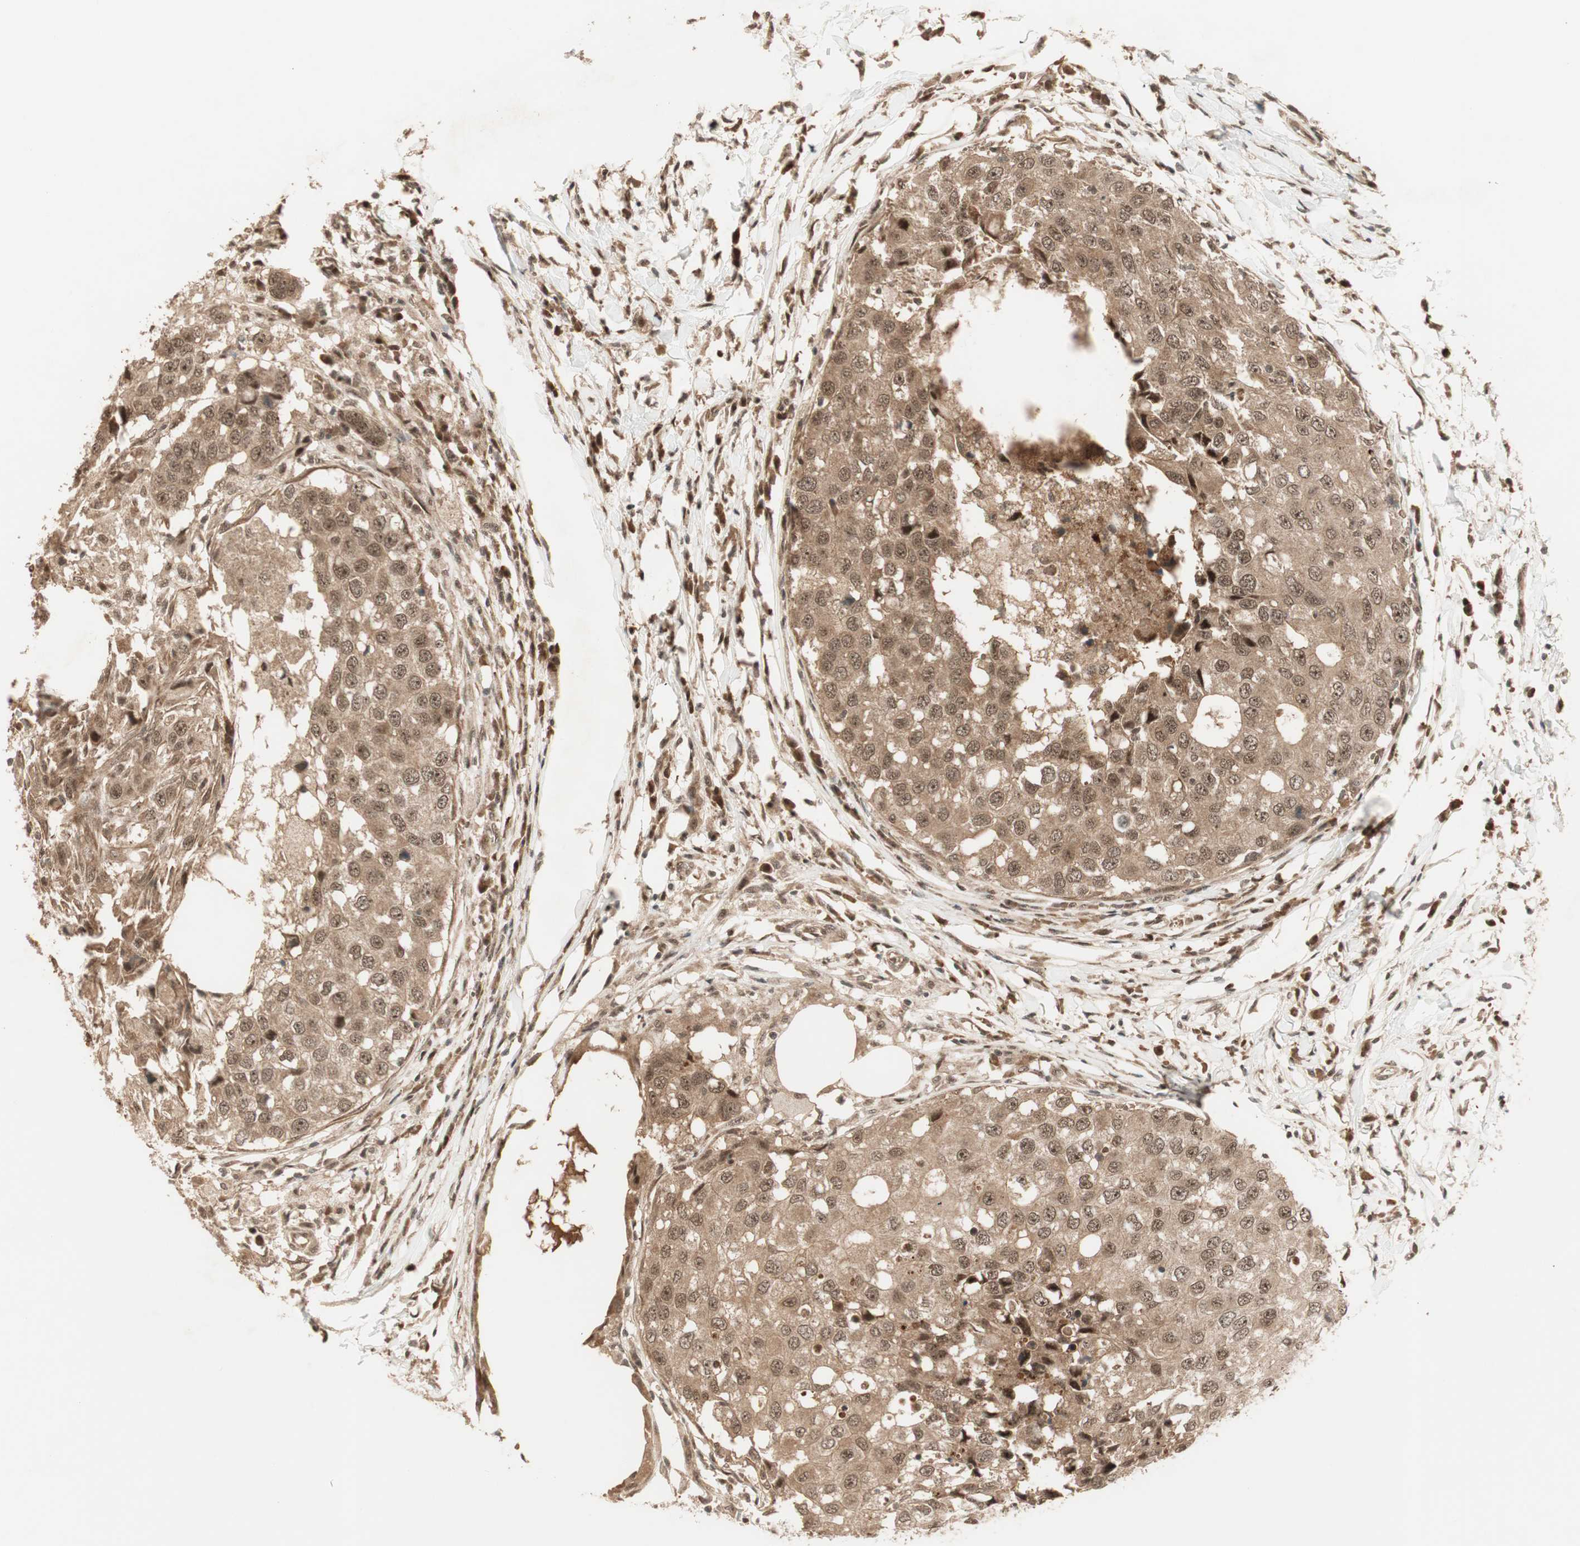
{"staining": {"intensity": "moderate", "quantity": ">75%", "location": "cytoplasmic/membranous,nuclear"}, "tissue": "breast cancer", "cell_type": "Tumor cells", "image_type": "cancer", "snomed": [{"axis": "morphology", "description": "Duct carcinoma"}, {"axis": "topography", "description": "Breast"}], "caption": "Moderate cytoplasmic/membranous and nuclear expression for a protein is present in approximately >75% of tumor cells of breast cancer (intraductal carcinoma) using immunohistochemistry.", "gene": "ZSCAN31", "patient": {"sex": "female", "age": 27}}